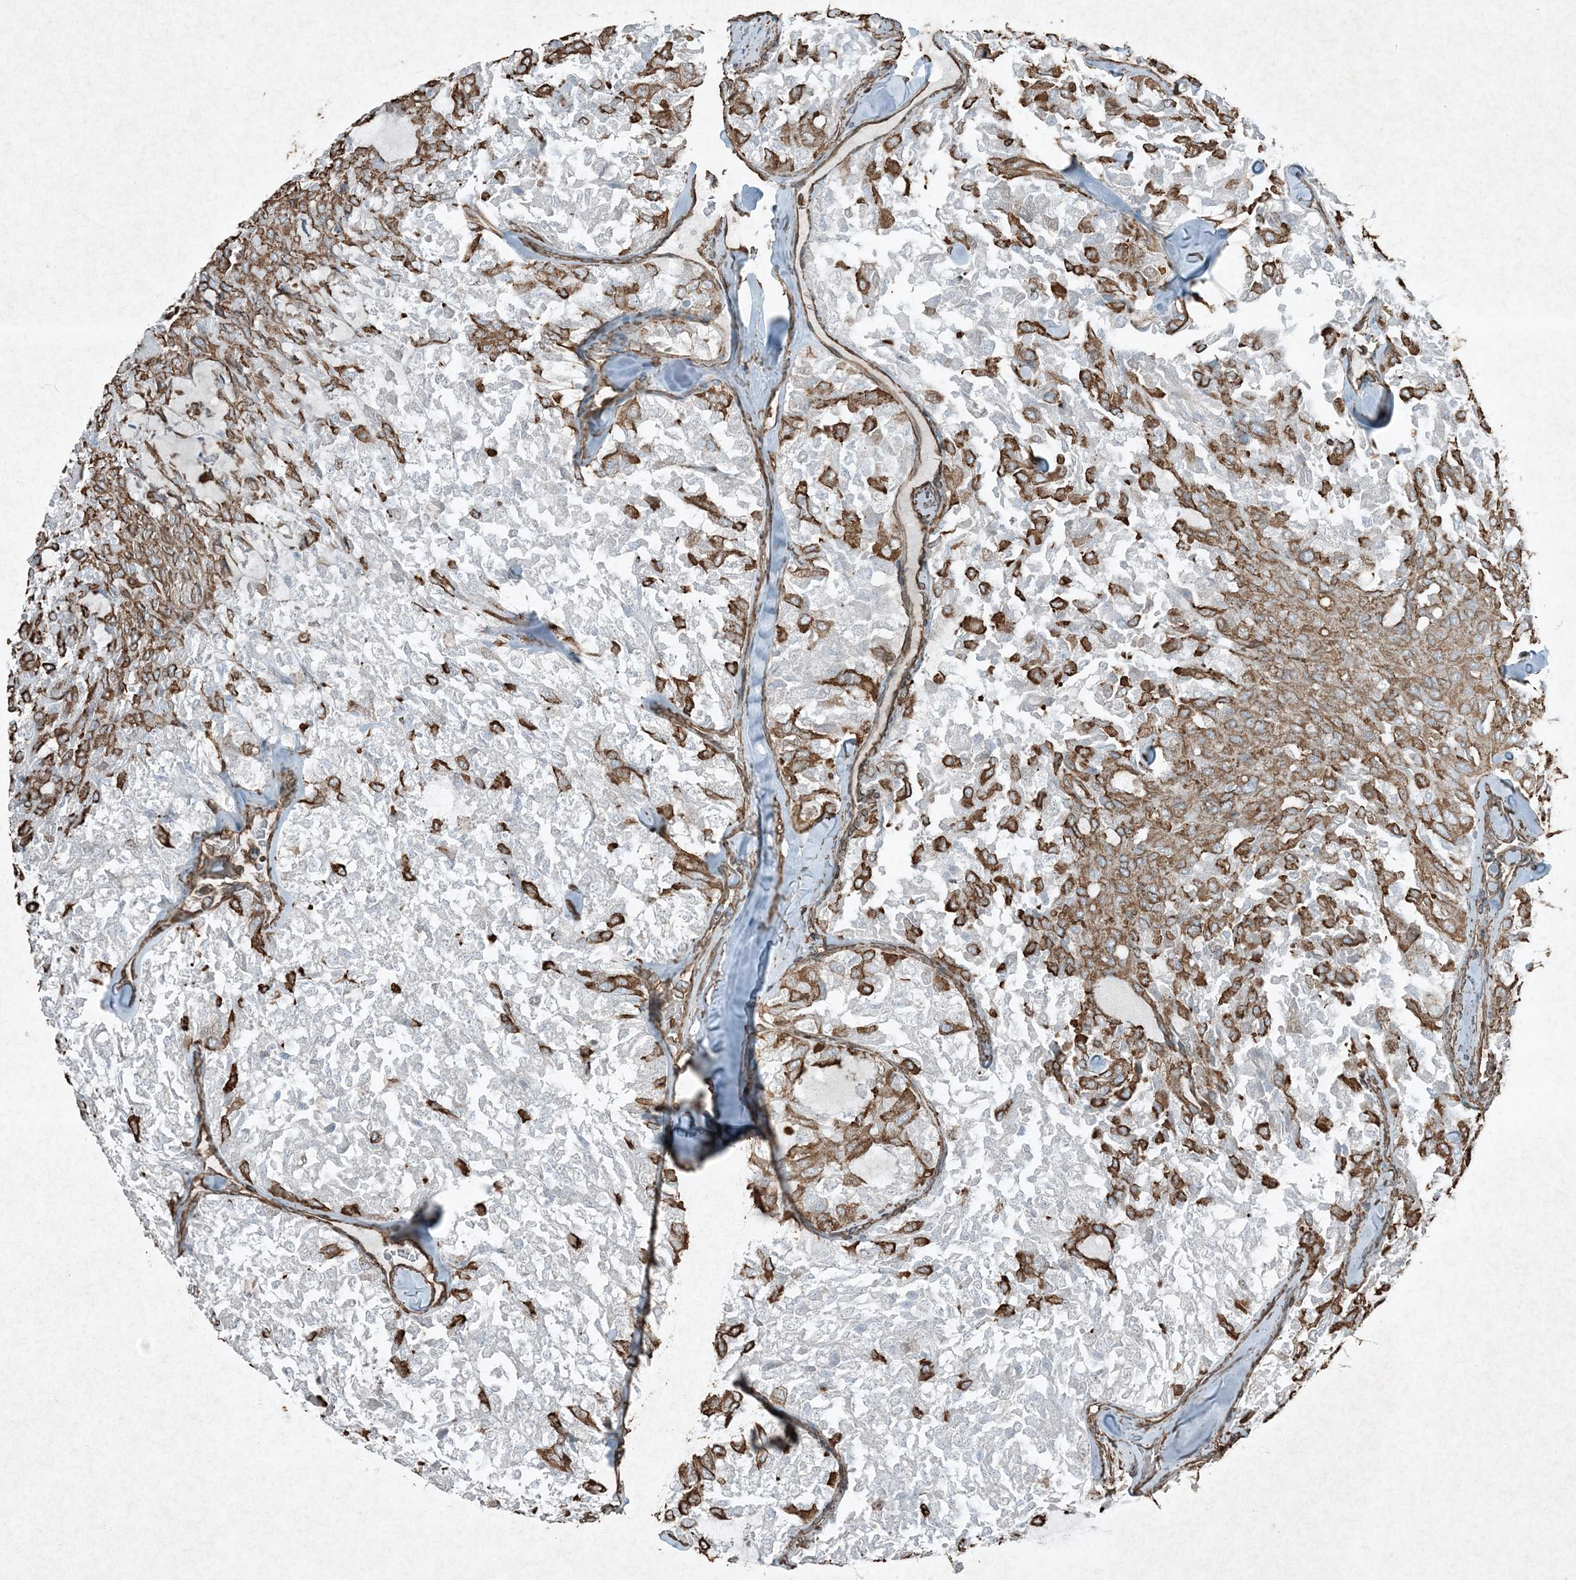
{"staining": {"intensity": "moderate", "quantity": ">75%", "location": "cytoplasmic/membranous"}, "tissue": "thyroid cancer", "cell_type": "Tumor cells", "image_type": "cancer", "snomed": [{"axis": "morphology", "description": "Follicular adenoma carcinoma, NOS"}, {"axis": "topography", "description": "Thyroid gland"}], "caption": "Immunohistochemical staining of human thyroid cancer reveals medium levels of moderate cytoplasmic/membranous protein expression in approximately >75% of tumor cells.", "gene": "RYK", "patient": {"sex": "male", "age": 75}}